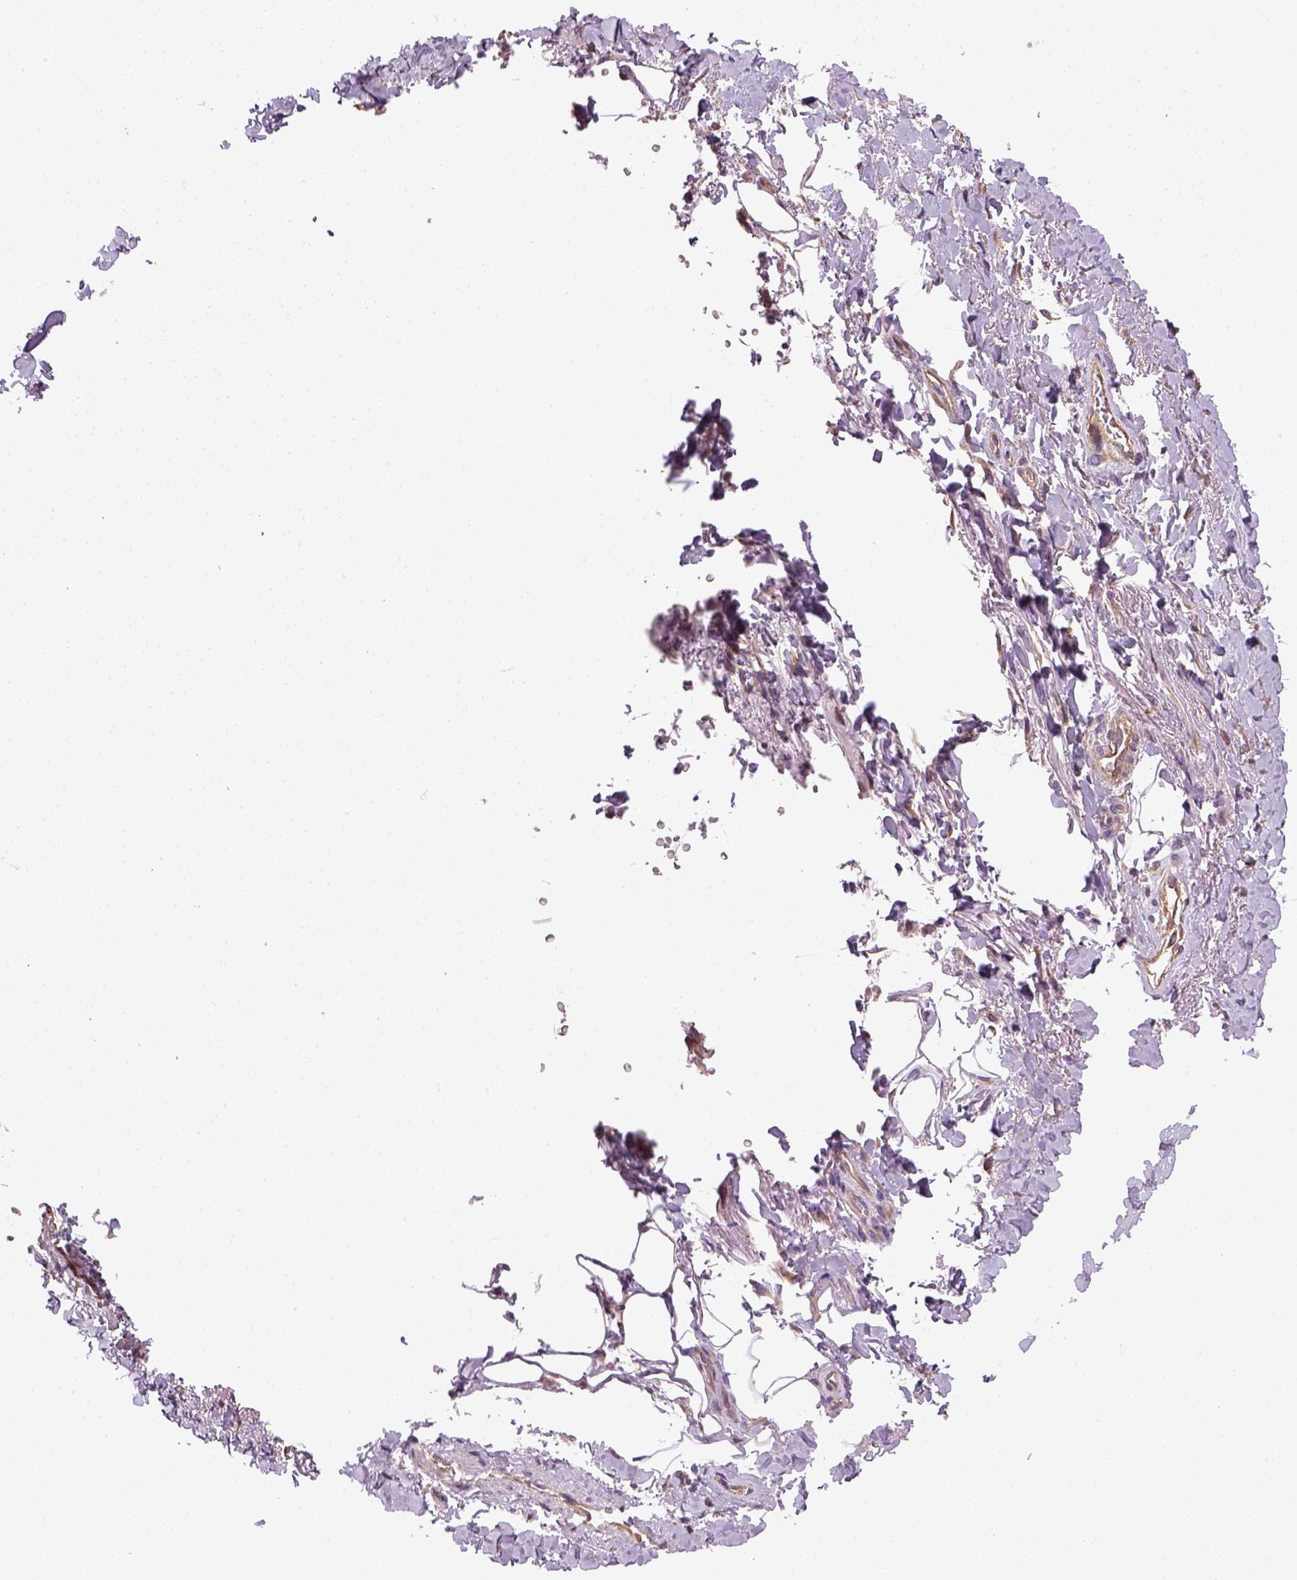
{"staining": {"intensity": "negative", "quantity": "none", "location": "none"}, "tissue": "adipose tissue", "cell_type": "Adipocytes", "image_type": "normal", "snomed": [{"axis": "morphology", "description": "Normal tissue, NOS"}, {"axis": "topography", "description": "Anal"}, {"axis": "topography", "description": "Peripheral nerve tissue"}], "caption": "DAB (3,3'-diaminobenzidine) immunohistochemical staining of unremarkable human adipose tissue reveals no significant positivity in adipocytes.", "gene": "TPRG1", "patient": {"sex": "male", "age": 53}}